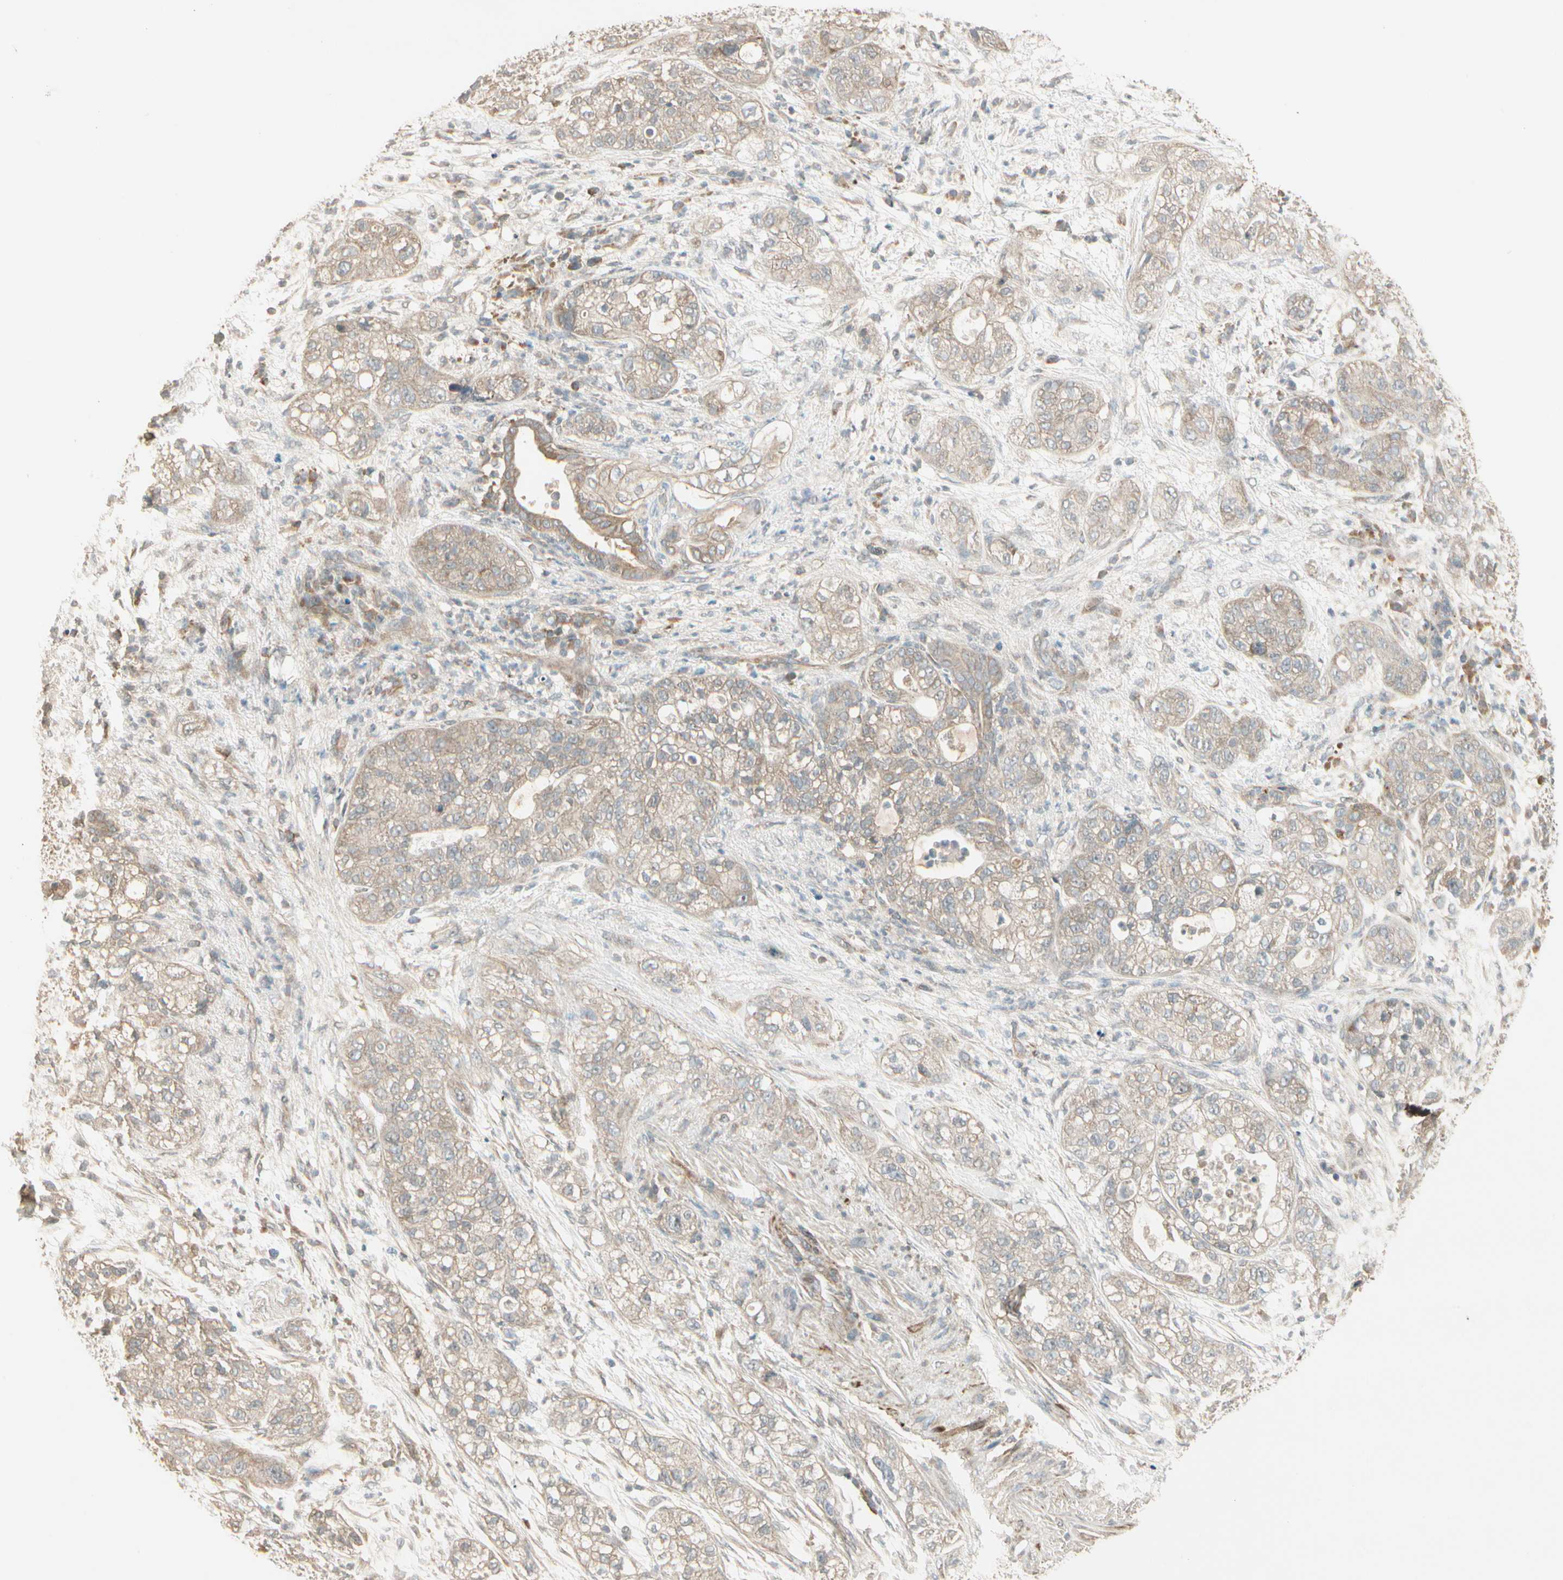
{"staining": {"intensity": "weak", "quantity": ">75%", "location": "cytoplasmic/membranous"}, "tissue": "pancreatic cancer", "cell_type": "Tumor cells", "image_type": "cancer", "snomed": [{"axis": "morphology", "description": "Adenocarcinoma, NOS"}, {"axis": "topography", "description": "Pancreas"}], "caption": "Immunohistochemical staining of human pancreatic cancer (adenocarcinoma) shows low levels of weak cytoplasmic/membranous positivity in about >75% of tumor cells.", "gene": "ACVR1", "patient": {"sex": "female", "age": 78}}